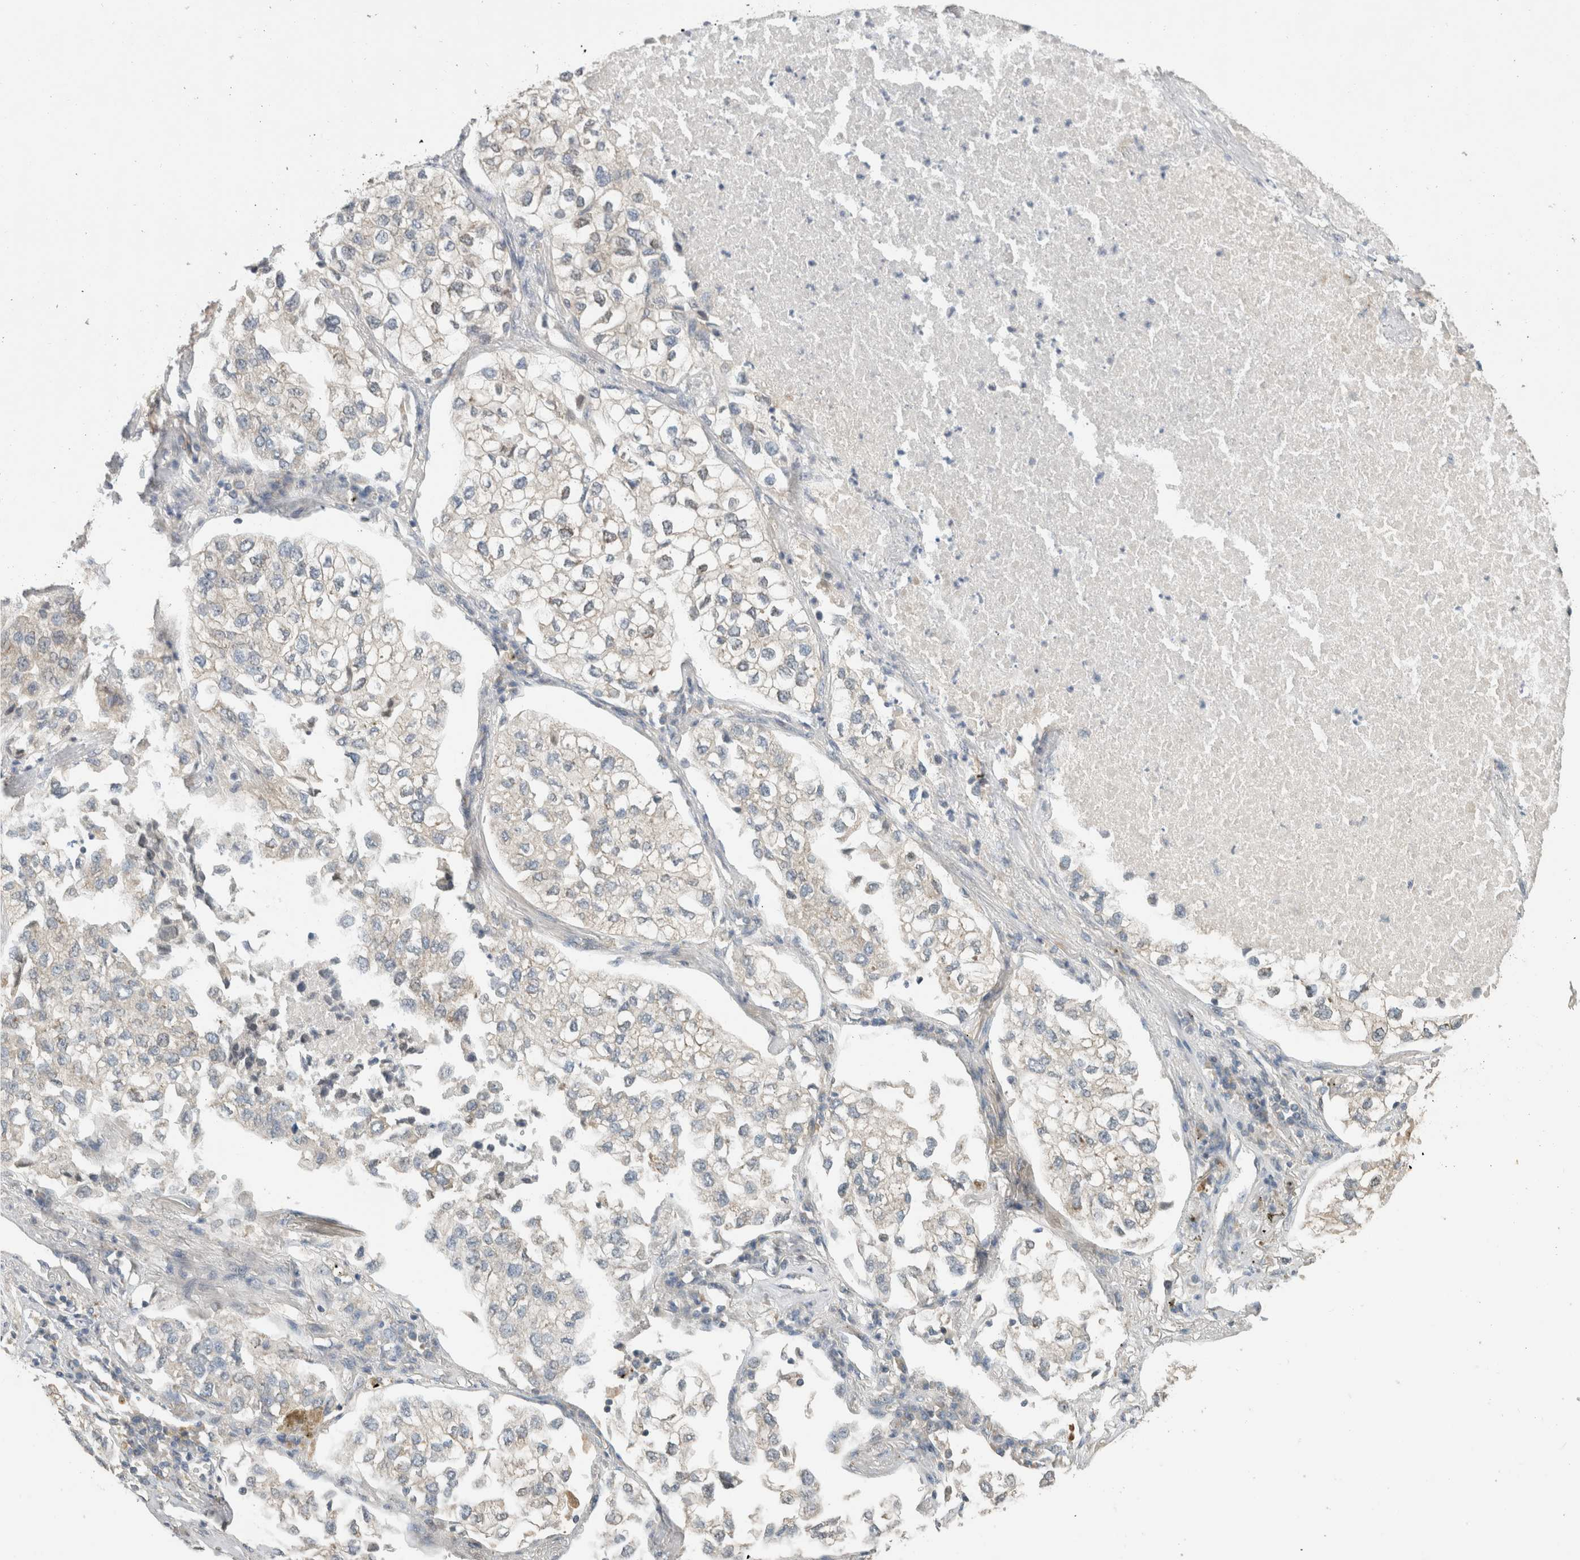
{"staining": {"intensity": "negative", "quantity": "none", "location": "none"}, "tissue": "lung cancer", "cell_type": "Tumor cells", "image_type": "cancer", "snomed": [{"axis": "morphology", "description": "Adenocarcinoma, NOS"}, {"axis": "topography", "description": "Lung"}], "caption": "The image reveals no staining of tumor cells in lung cancer.", "gene": "PUM1", "patient": {"sex": "male", "age": 63}}